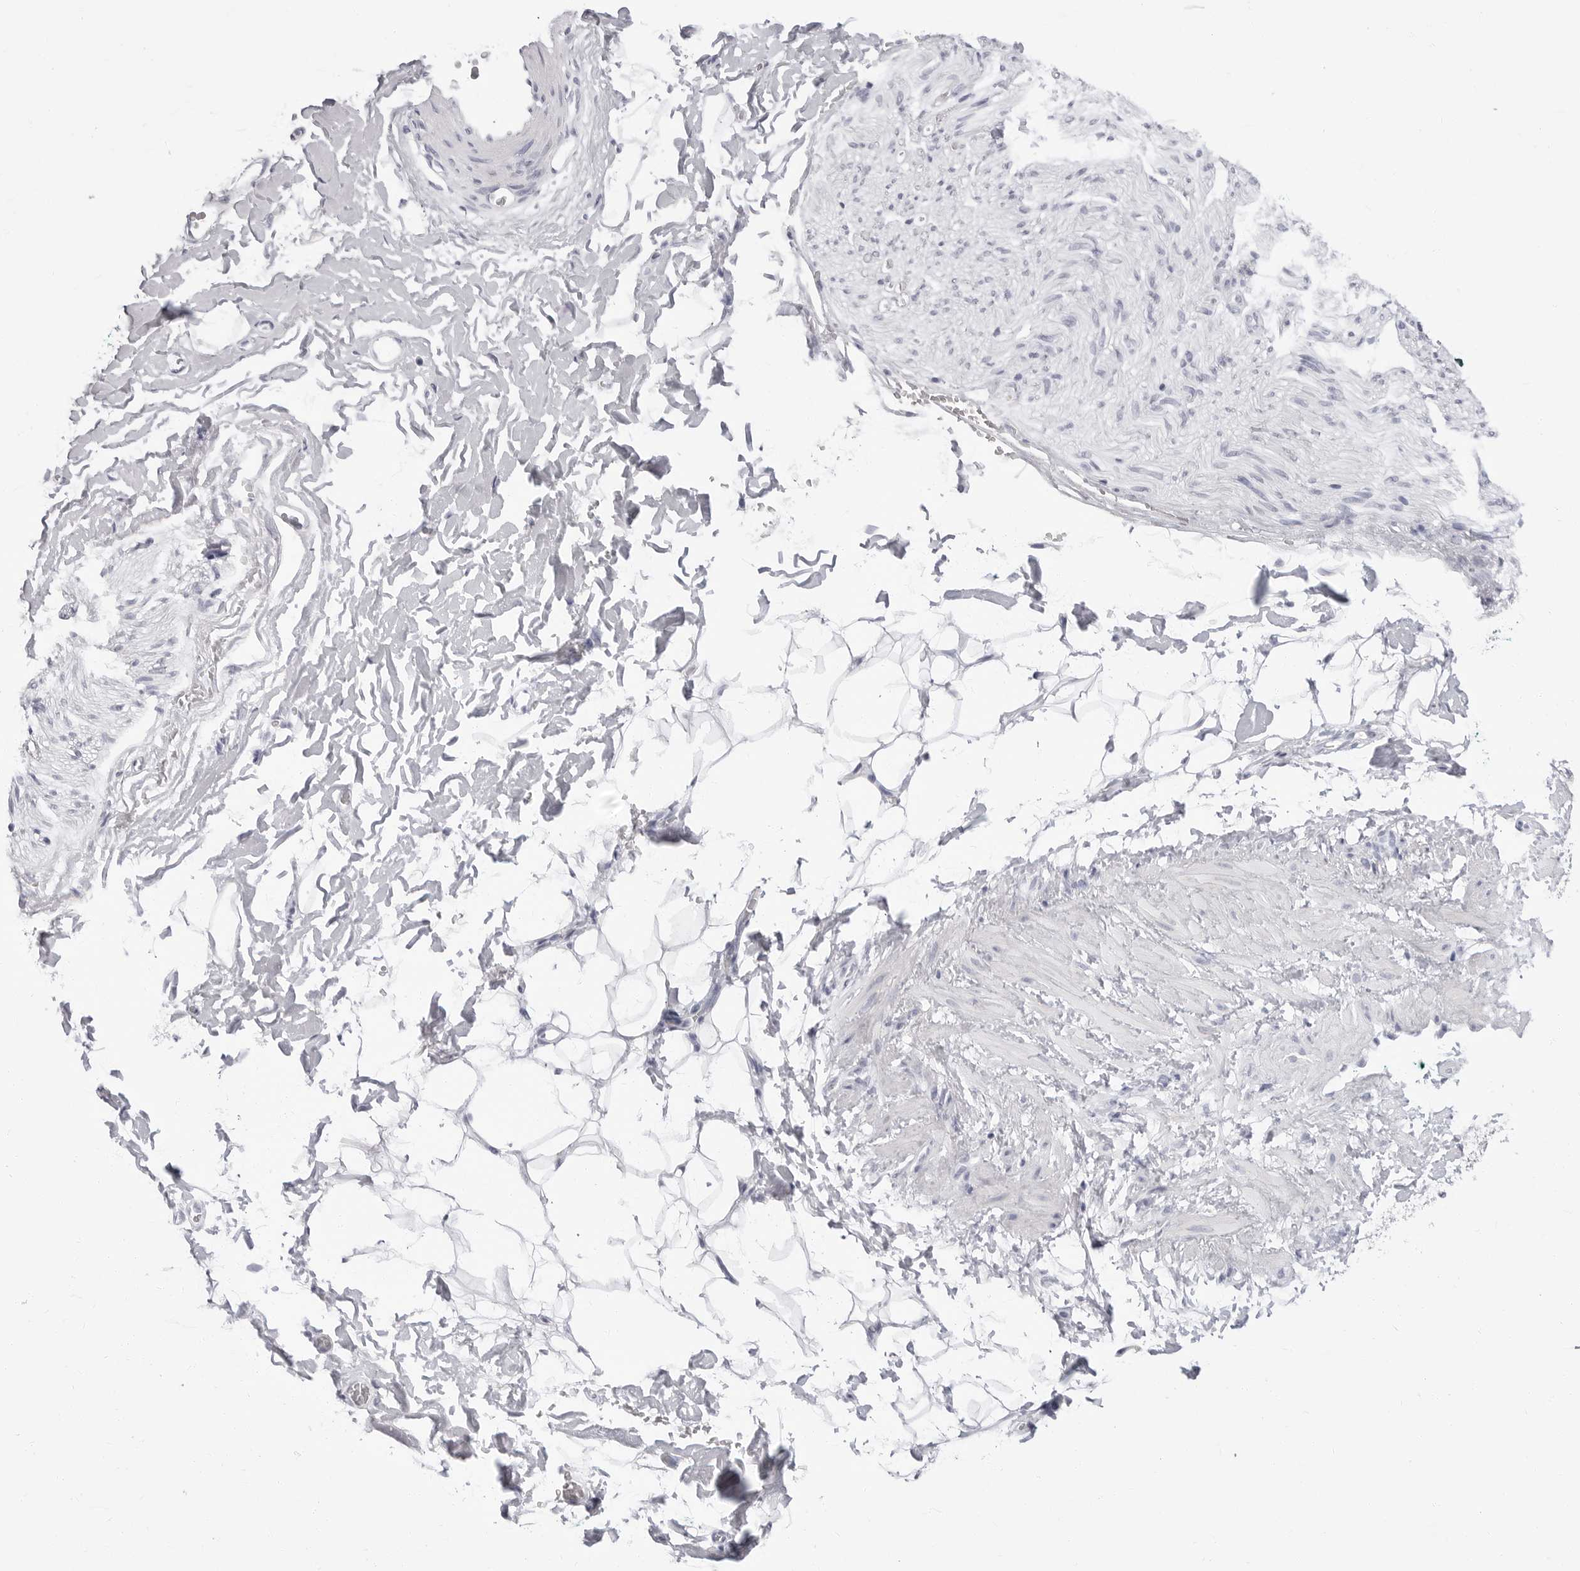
{"staining": {"intensity": "negative", "quantity": "none", "location": "none"}, "tissue": "adipose tissue", "cell_type": "Adipocytes", "image_type": "normal", "snomed": [{"axis": "morphology", "description": "Normal tissue, NOS"}, {"axis": "morphology", "description": "Adenocarcinoma, NOS"}, {"axis": "topography", "description": "Pancreas"}, {"axis": "topography", "description": "Peripheral nerve tissue"}], "caption": "This is a photomicrograph of immunohistochemistry (IHC) staining of unremarkable adipose tissue, which shows no positivity in adipocytes. Nuclei are stained in blue.", "gene": "ERICH3", "patient": {"sex": "male", "age": 59}}